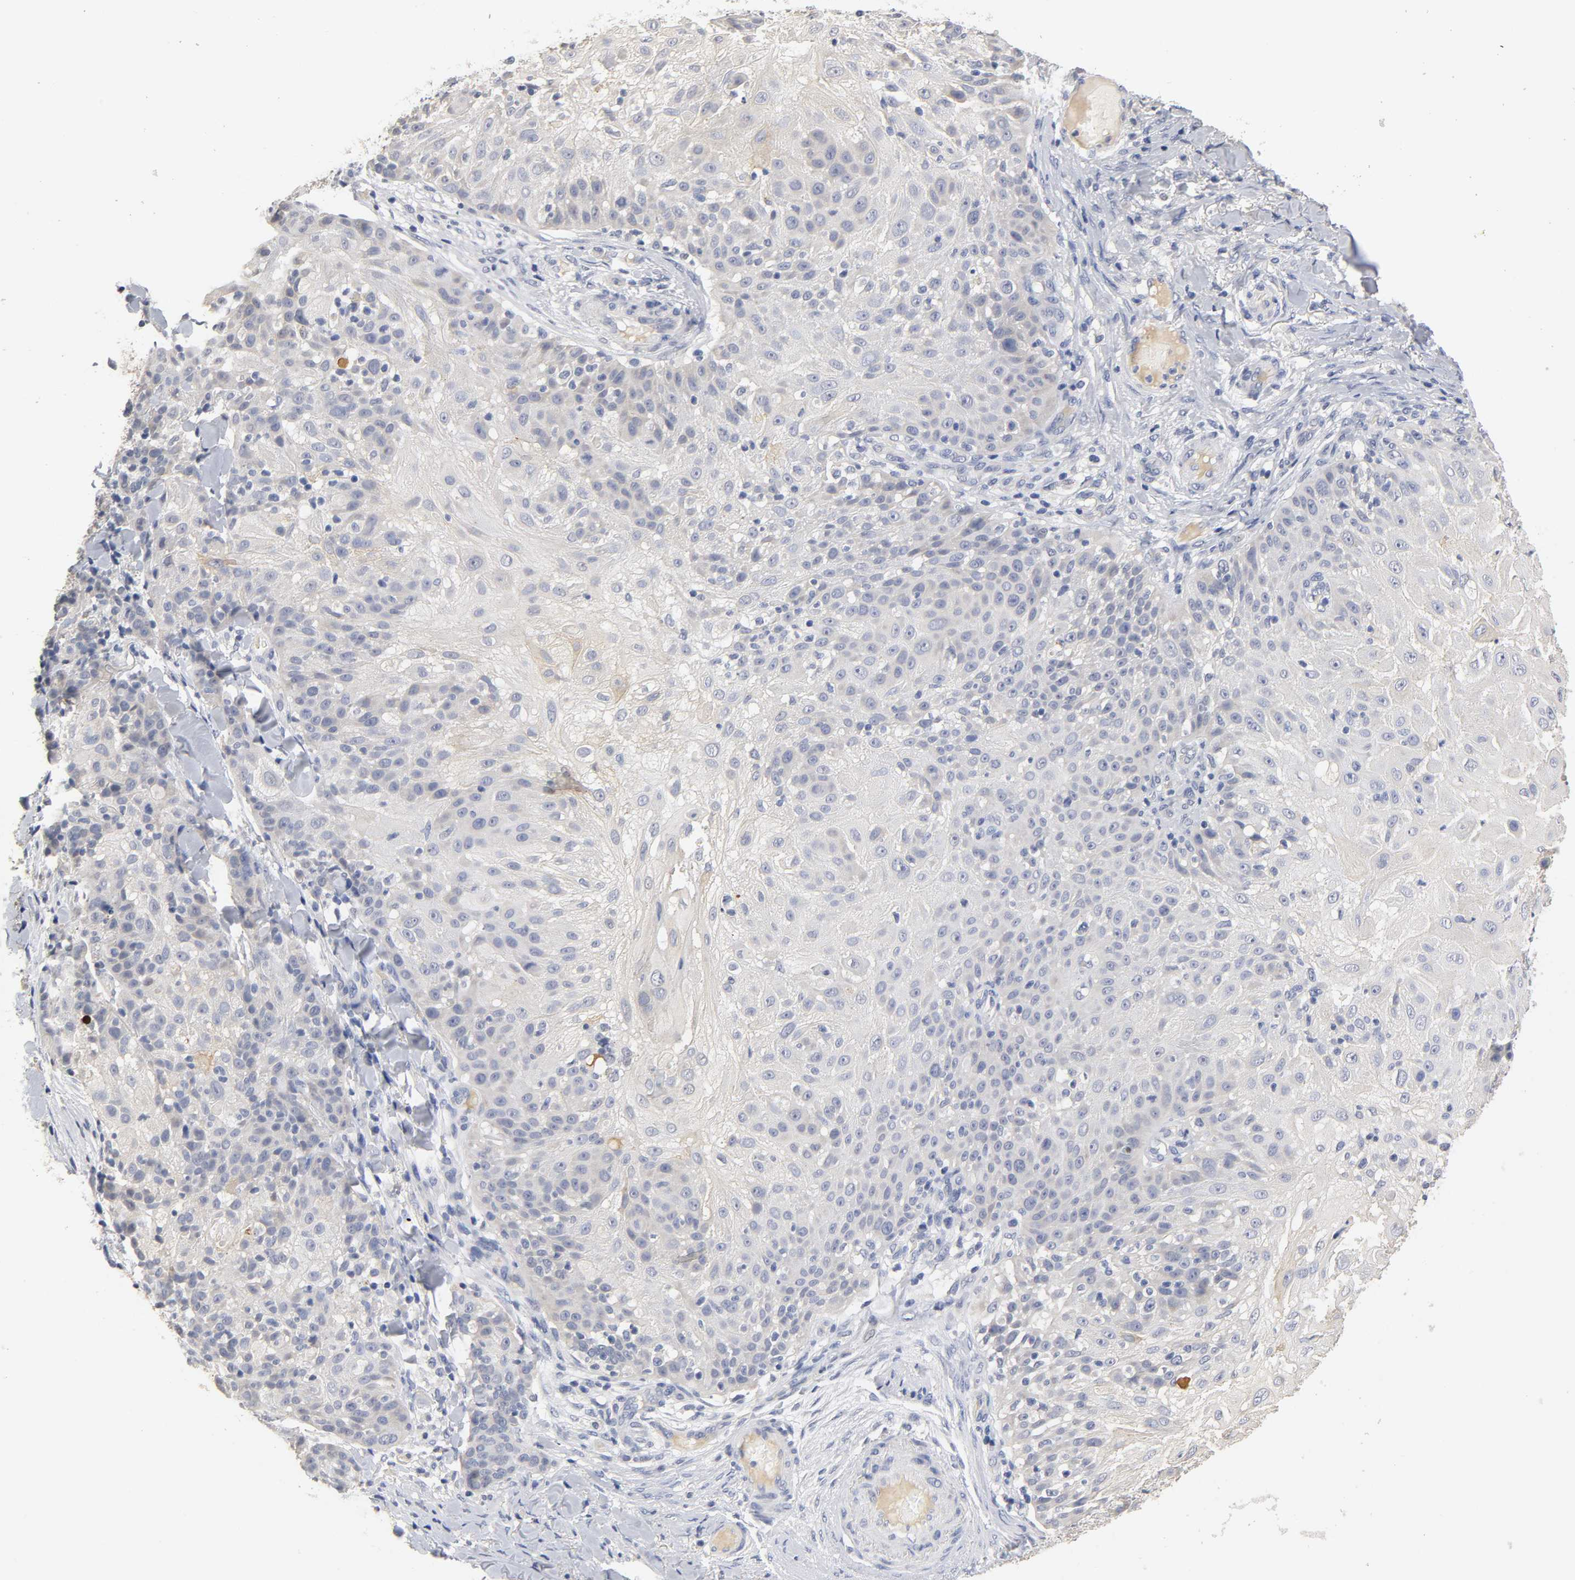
{"staining": {"intensity": "moderate", "quantity": "<25%", "location": "cytoplasmic/membranous"}, "tissue": "skin cancer", "cell_type": "Tumor cells", "image_type": "cancer", "snomed": [{"axis": "morphology", "description": "Normal tissue, NOS"}, {"axis": "morphology", "description": "Squamous cell carcinoma, NOS"}, {"axis": "topography", "description": "Skin"}], "caption": "The histopathology image displays immunohistochemical staining of skin cancer (squamous cell carcinoma). There is moderate cytoplasmic/membranous staining is seen in approximately <25% of tumor cells.", "gene": "OVOL1", "patient": {"sex": "female", "age": 83}}